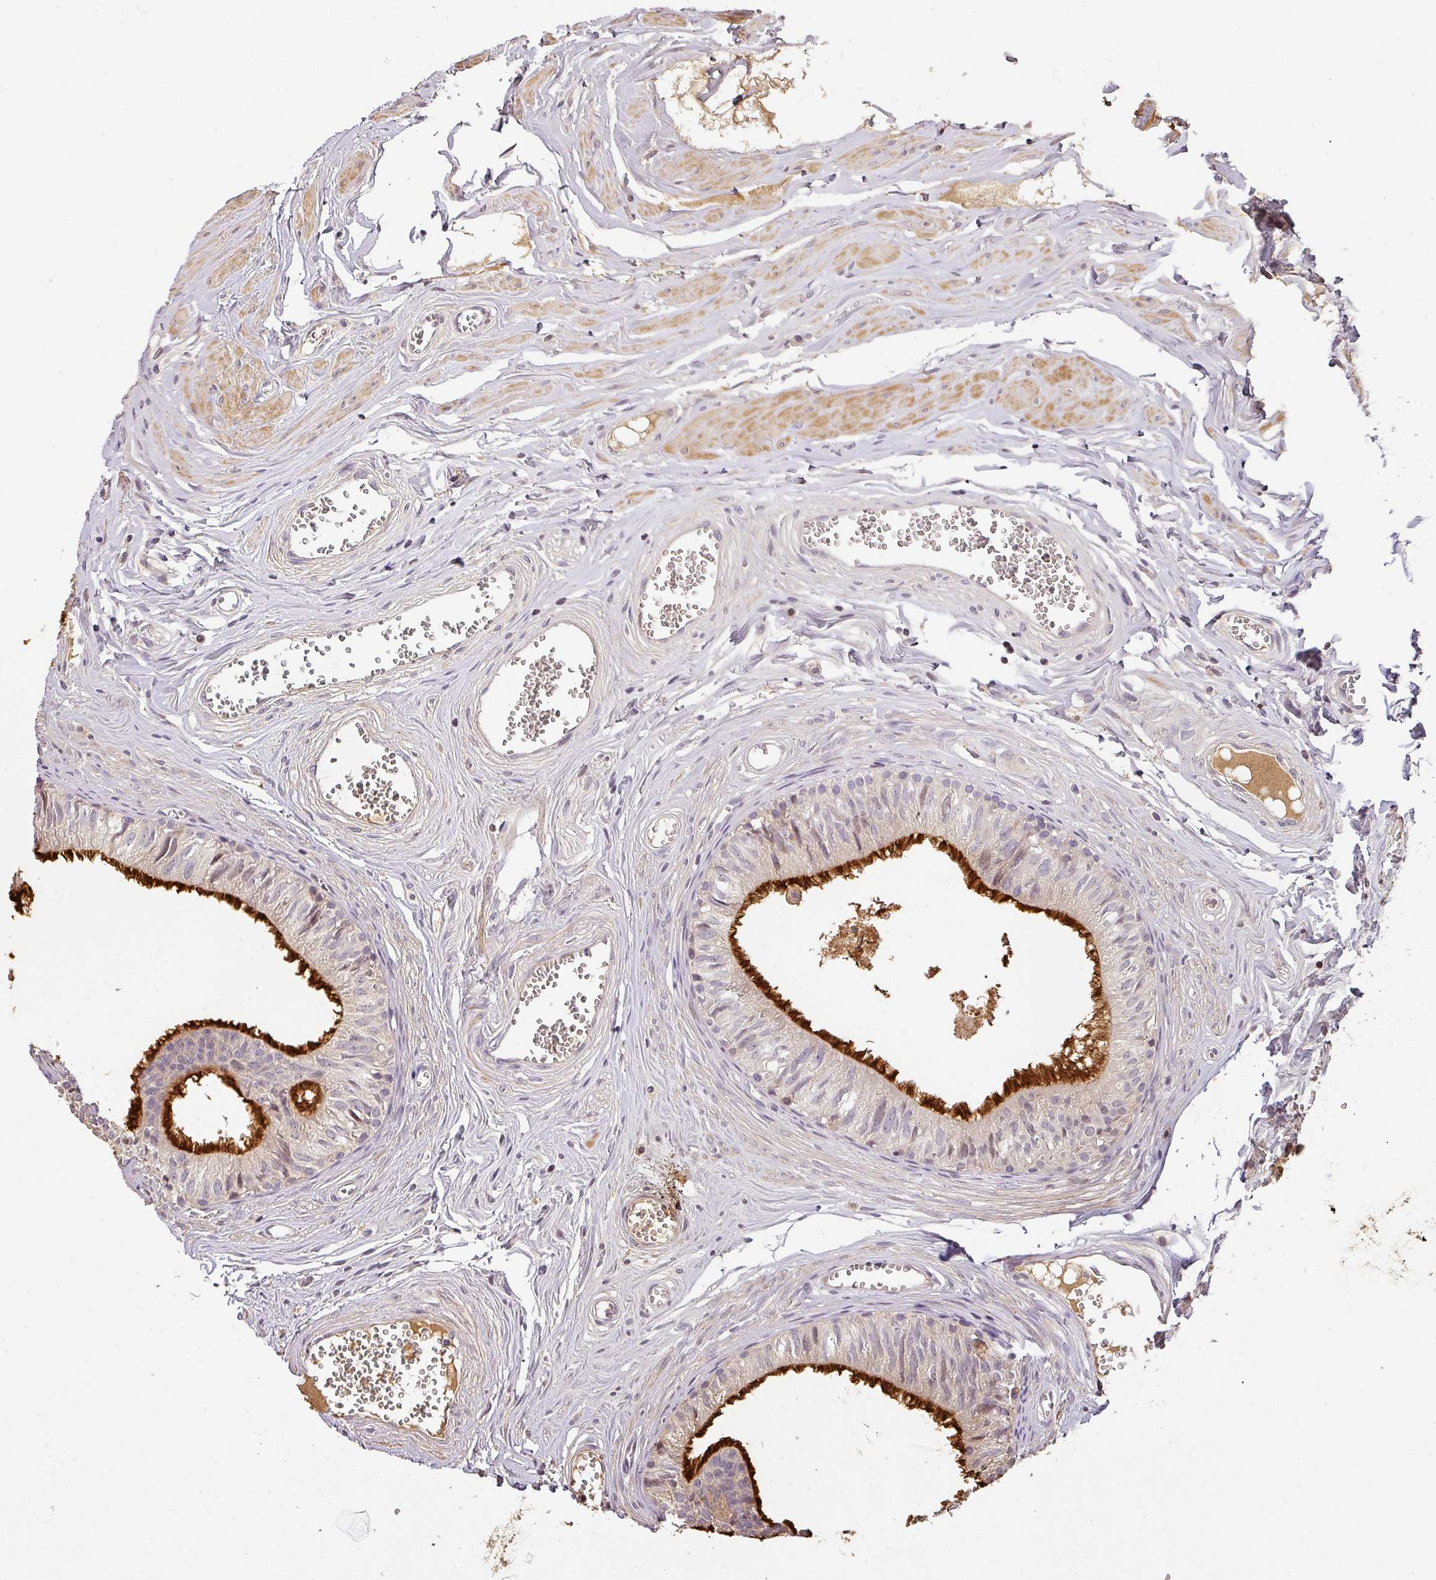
{"staining": {"intensity": "strong", "quantity": "25%-75%", "location": "cytoplasmic/membranous"}, "tissue": "epididymis", "cell_type": "Glandular cells", "image_type": "normal", "snomed": [{"axis": "morphology", "description": "Normal tissue, NOS"}, {"axis": "topography", "description": "Epididymis"}], "caption": "Brown immunohistochemical staining in benign epididymis demonstrates strong cytoplasmic/membranous positivity in about 25%-75% of glandular cells.", "gene": "BPIFB3", "patient": {"sex": "male", "age": 36}}